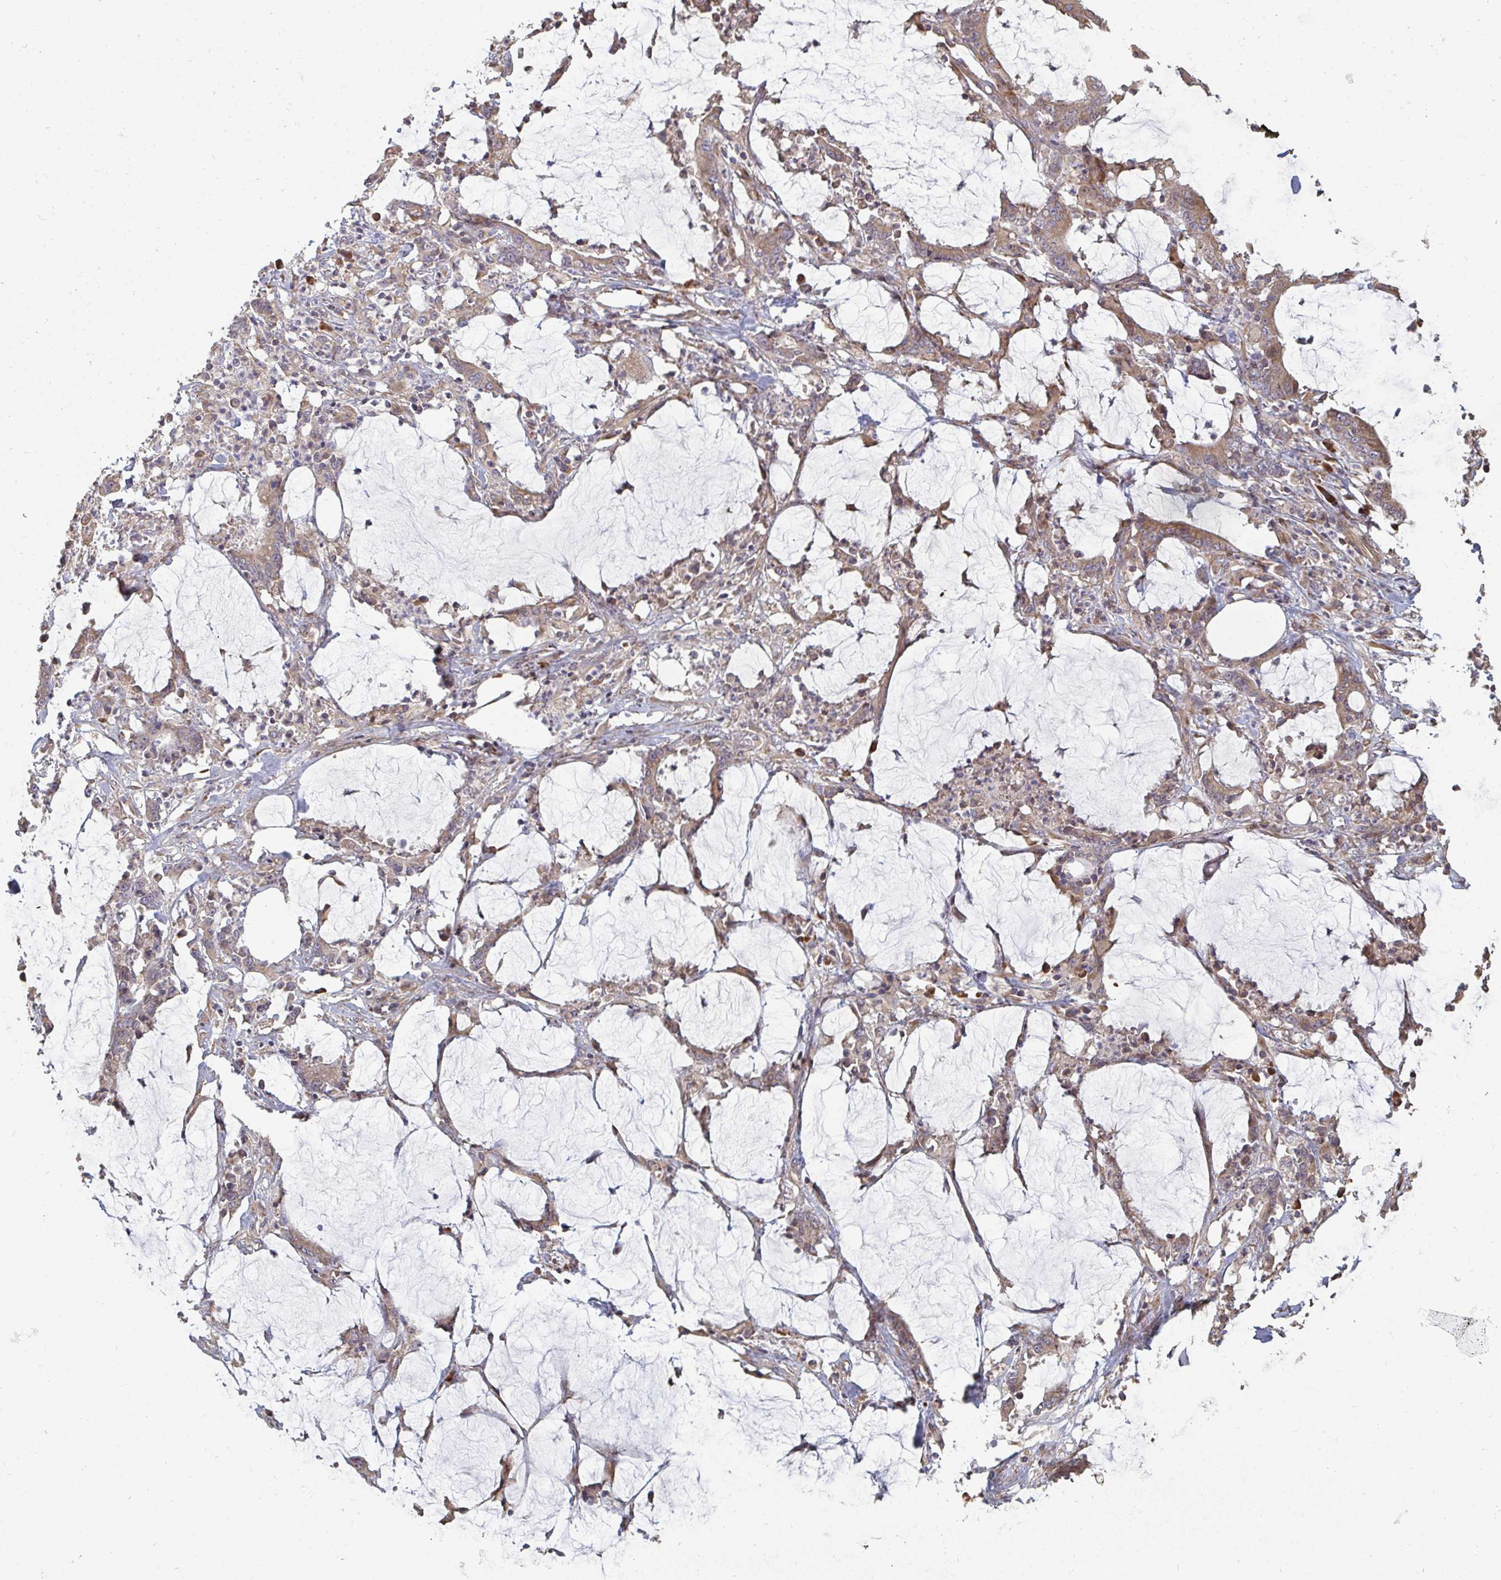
{"staining": {"intensity": "weak", "quantity": ">75%", "location": "cytoplasmic/membranous"}, "tissue": "stomach cancer", "cell_type": "Tumor cells", "image_type": "cancer", "snomed": [{"axis": "morphology", "description": "Adenocarcinoma, NOS"}, {"axis": "topography", "description": "Stomach, upper"}], "caption": "Brown immunohistochemical staining in human stomach cancer demonstrates weak cytoplasmic/membranous positivity in about >75% of tumor cells.", "gene": "ZFYVE28", "patient": {"sex": "male", "age": 68}}